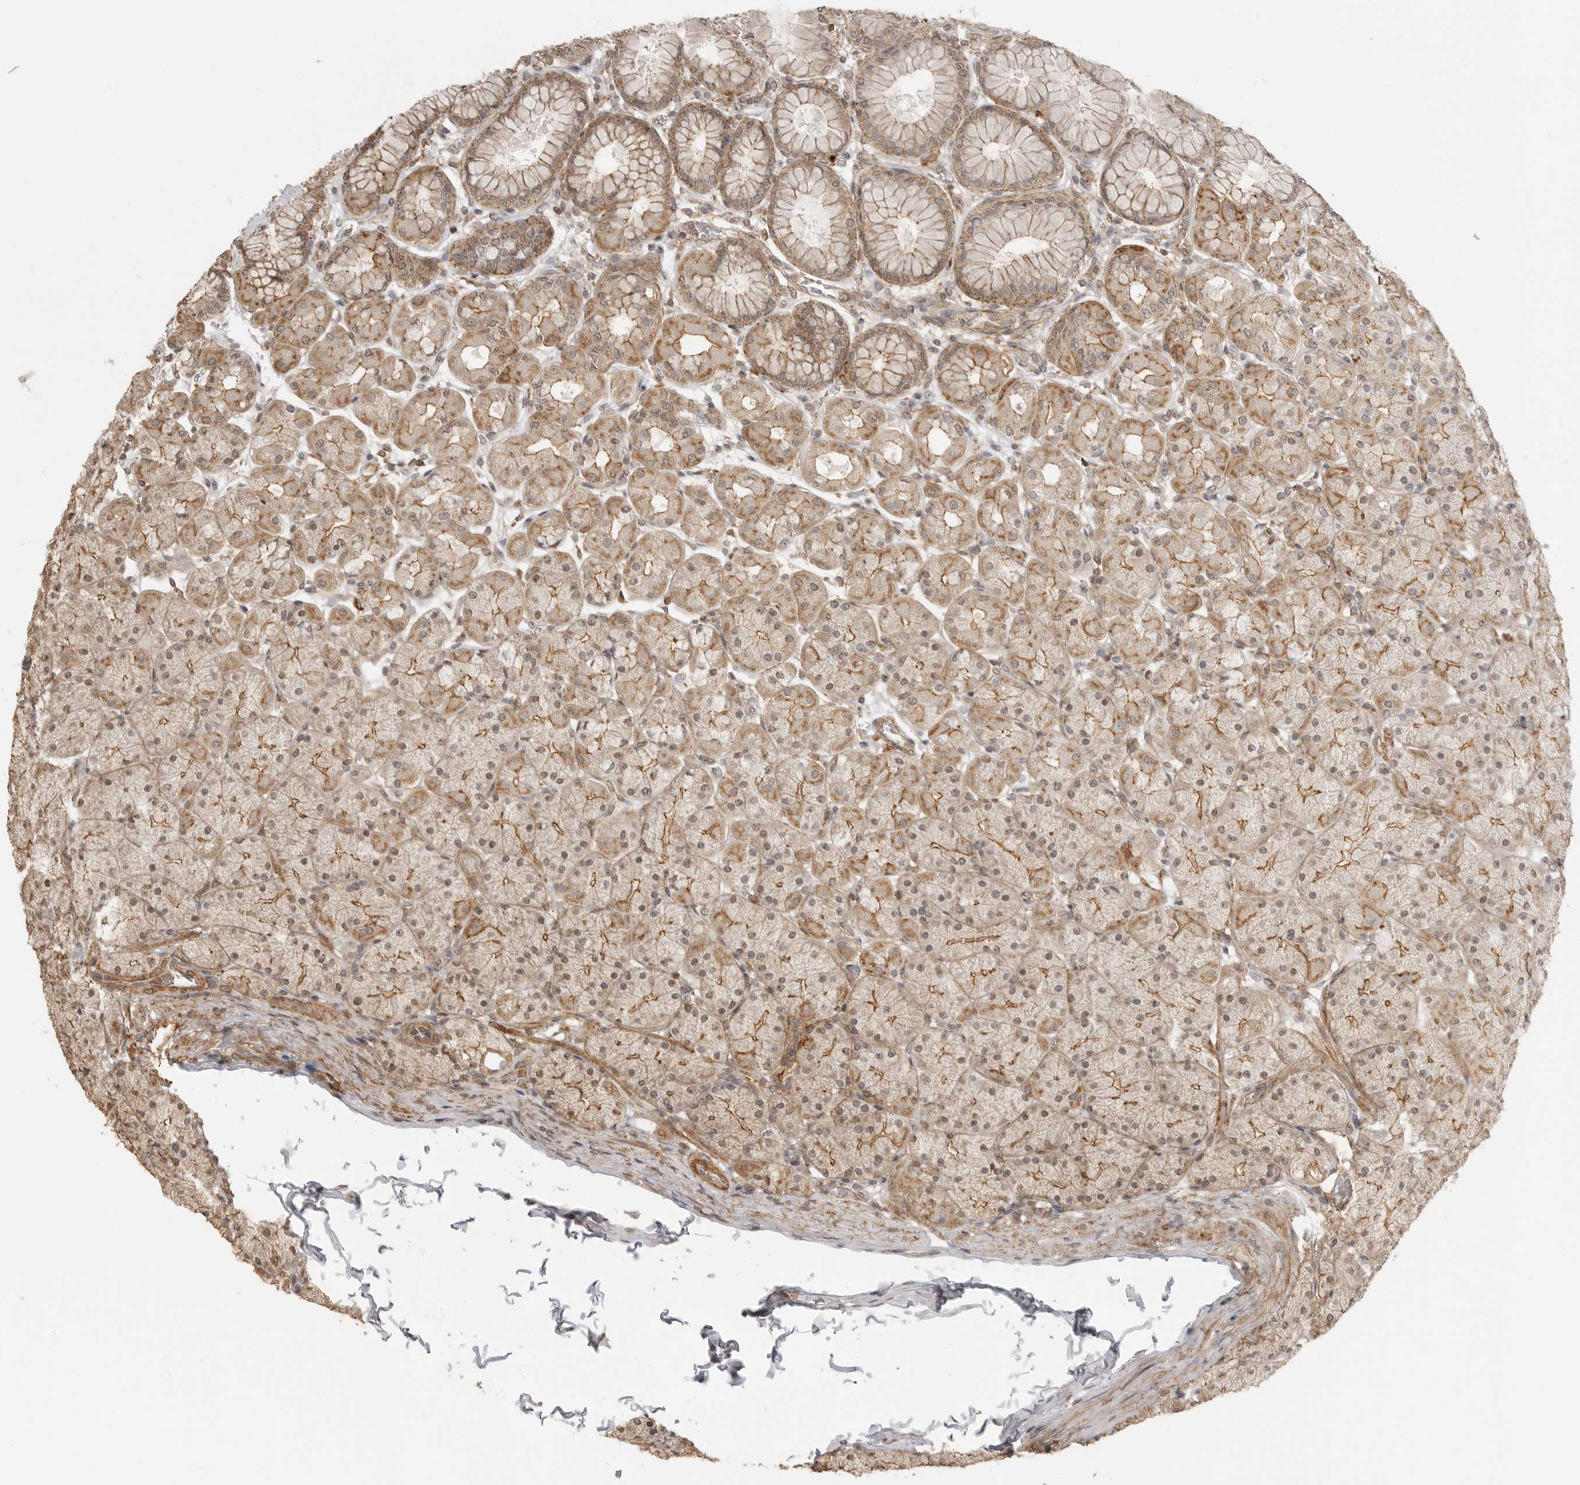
{"staining": {"intensity": "moderate", "quantity": ">75%", "location": "cytoplasmic/membranous"}, "tissue": "stomach", "cell_type": "Glandular cells", "image_type": "normal", "snomed": [{"axis": "morphology", "description": "Normal tissue, NOS"}, {"axis": "topography", "description": "Stomach, upper"}], "caption": "Glandular cells show medium levels of moderate cytoplasmic/membranous expression in about >75% of cells in benign human stomach.", "gene": "GPC2", "patient": {"sex": "female", "age": 56}}